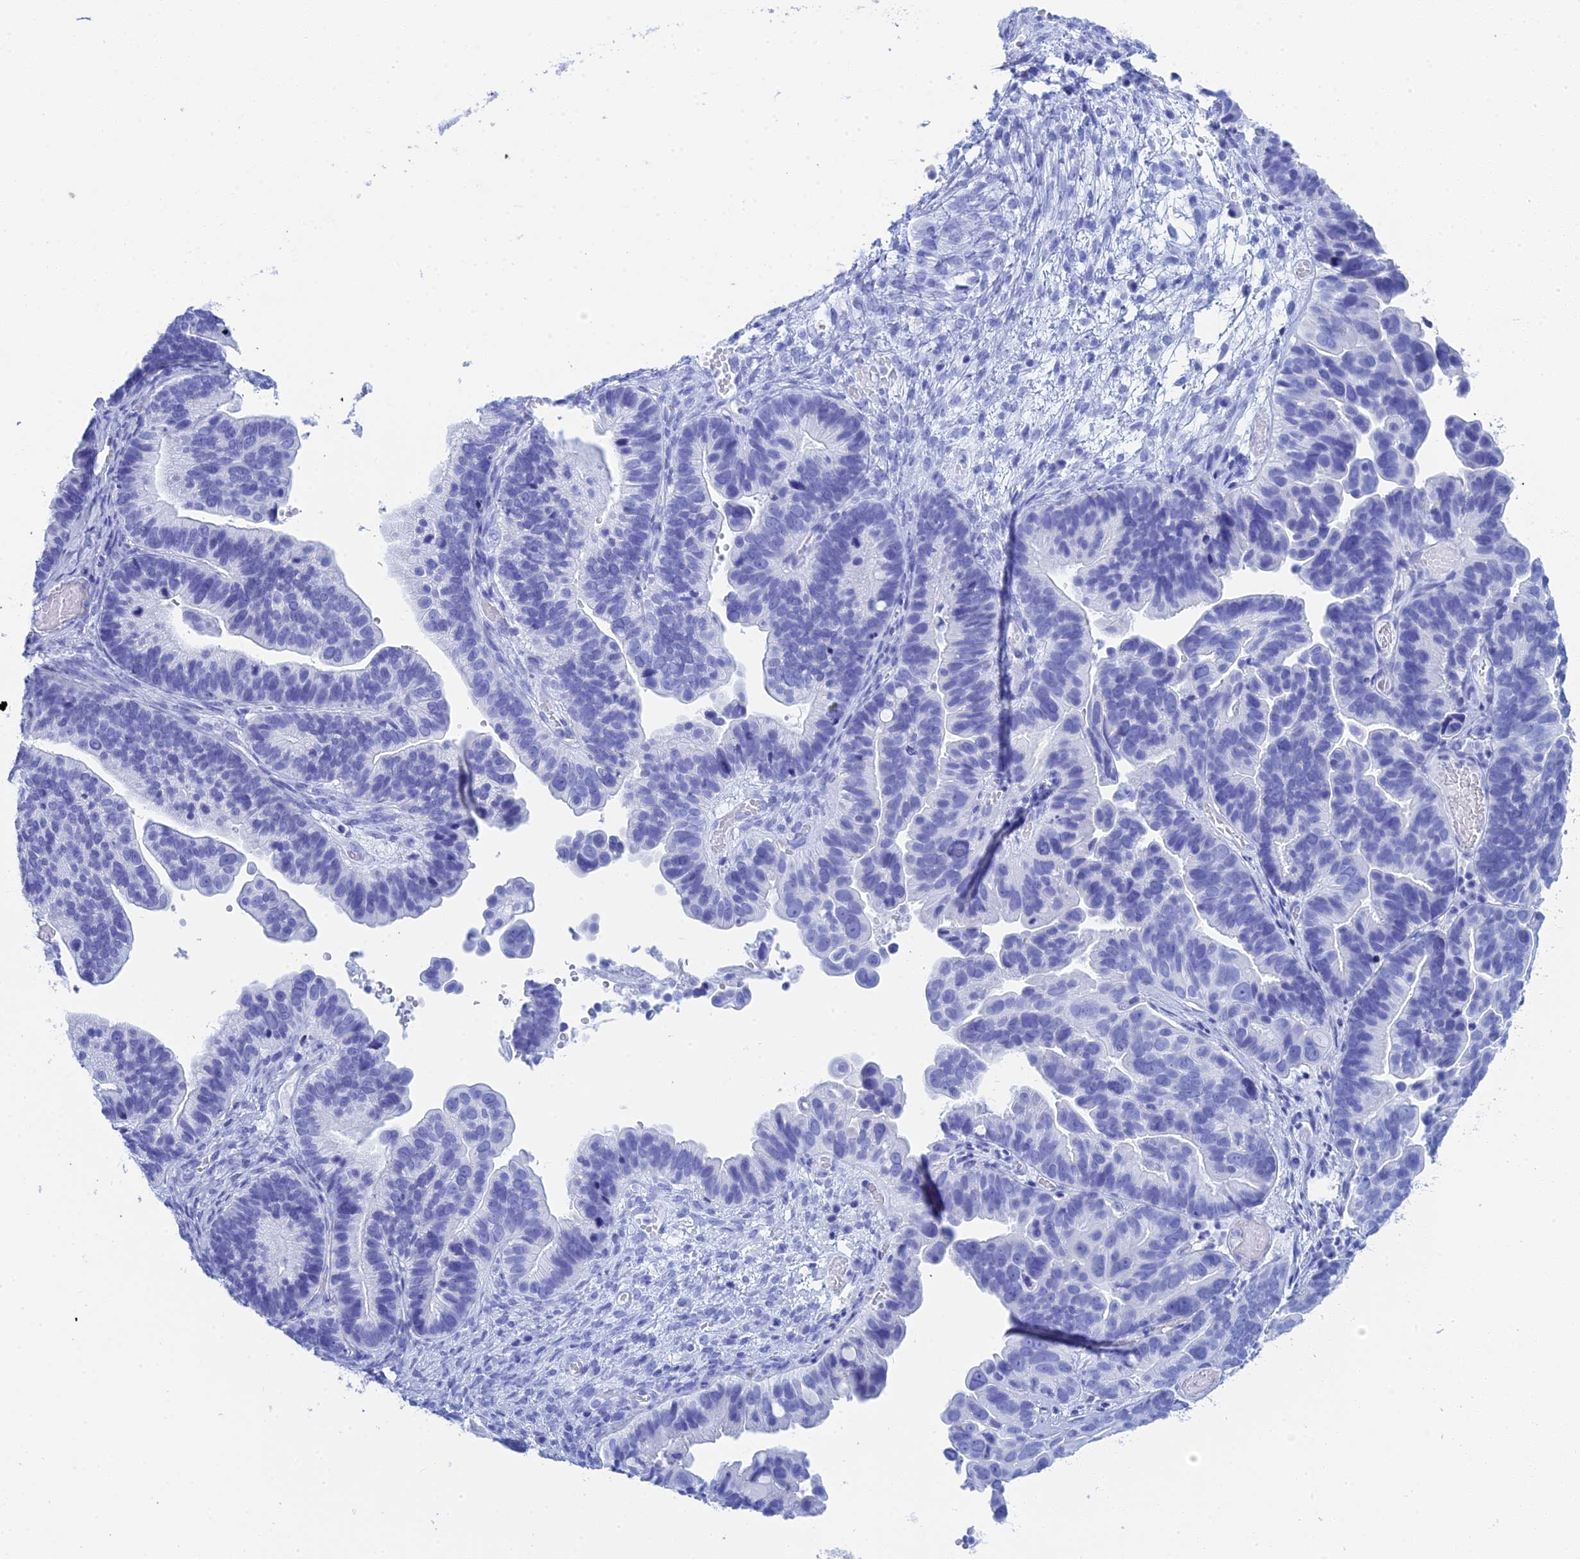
{"staining": {"intensity": "negative", "quantity": "none", "location": "none"}, "tissue": "ovarian cancer", "cell_type": "Tumor cells", "image_type": "cancer", "snomed": [{"axis": "morphology", "description": "Cystadenocarcinoma, serous, NOS"}, {"axis": "topography", "description": "Ovary"}], "caption": "An image of ovarian cancer (serous cystadenocarcinoma) stained for a protein displays no brown staining in tumor cells.", "gene": "TEX101", "patient": {"sex": "female", "age": 56}}